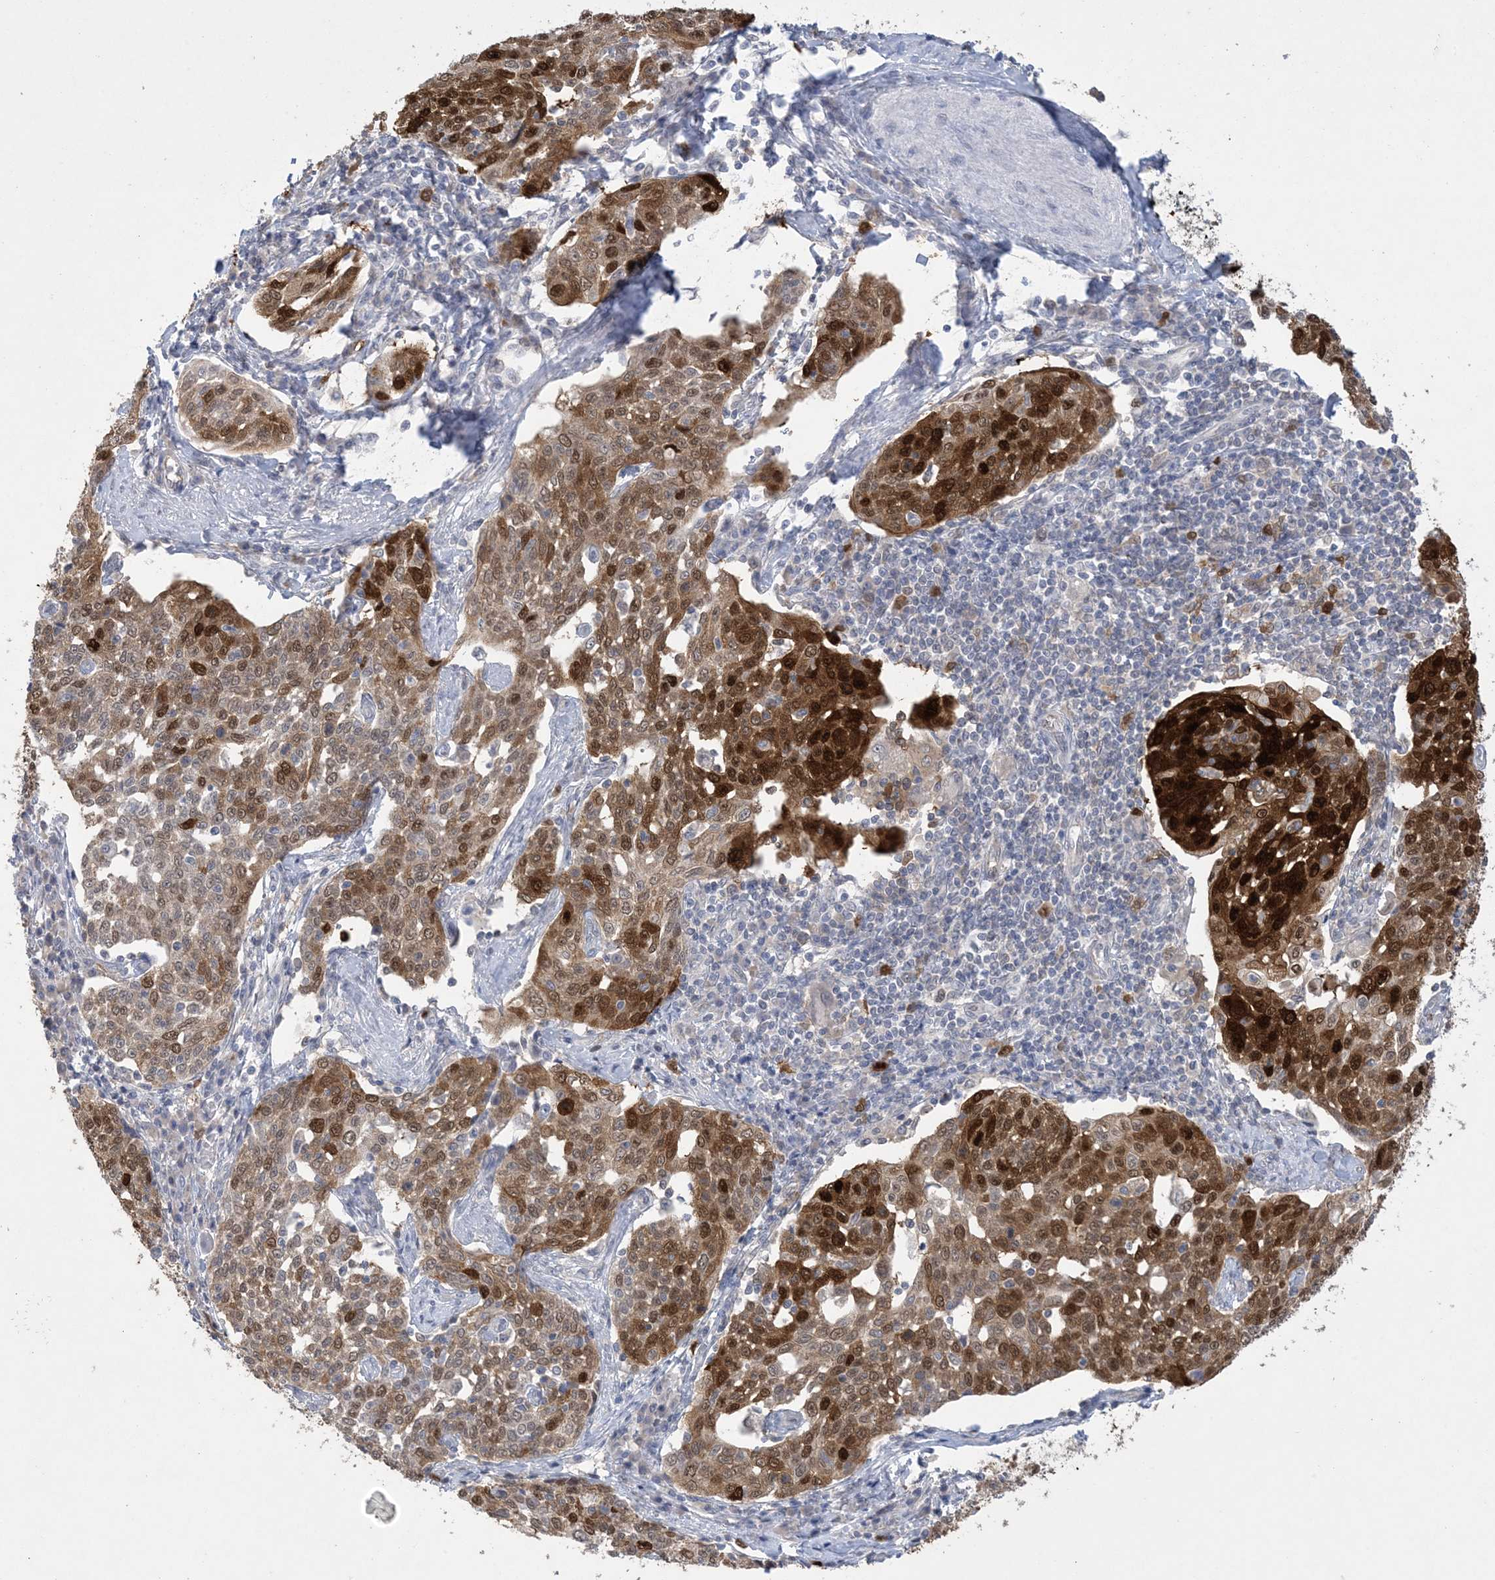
{"staining": {"intensity": "strong", "quantity": ">75%", "location": "cytoplasmic/membranous,nuclear"}, "tissue": "cervical cancer", "cell_type": "Tumor cells", "image_type": "cancer", "snomed": [{"axis": "morphology", "description": "Squamous cell carcinoma, NOS"}, {"axis": "topography", "description": "Cervix"}], "caption": "A high-resolution histopathology image shows IHC staining of squamous cell carcinoma (cervical), which reveals strong cytoplasmic/membranous and nuclear positivity in about >75% of tumor cells.", "gene": "HMGCS1", "patient": {"sex": "female", "age": 34}}